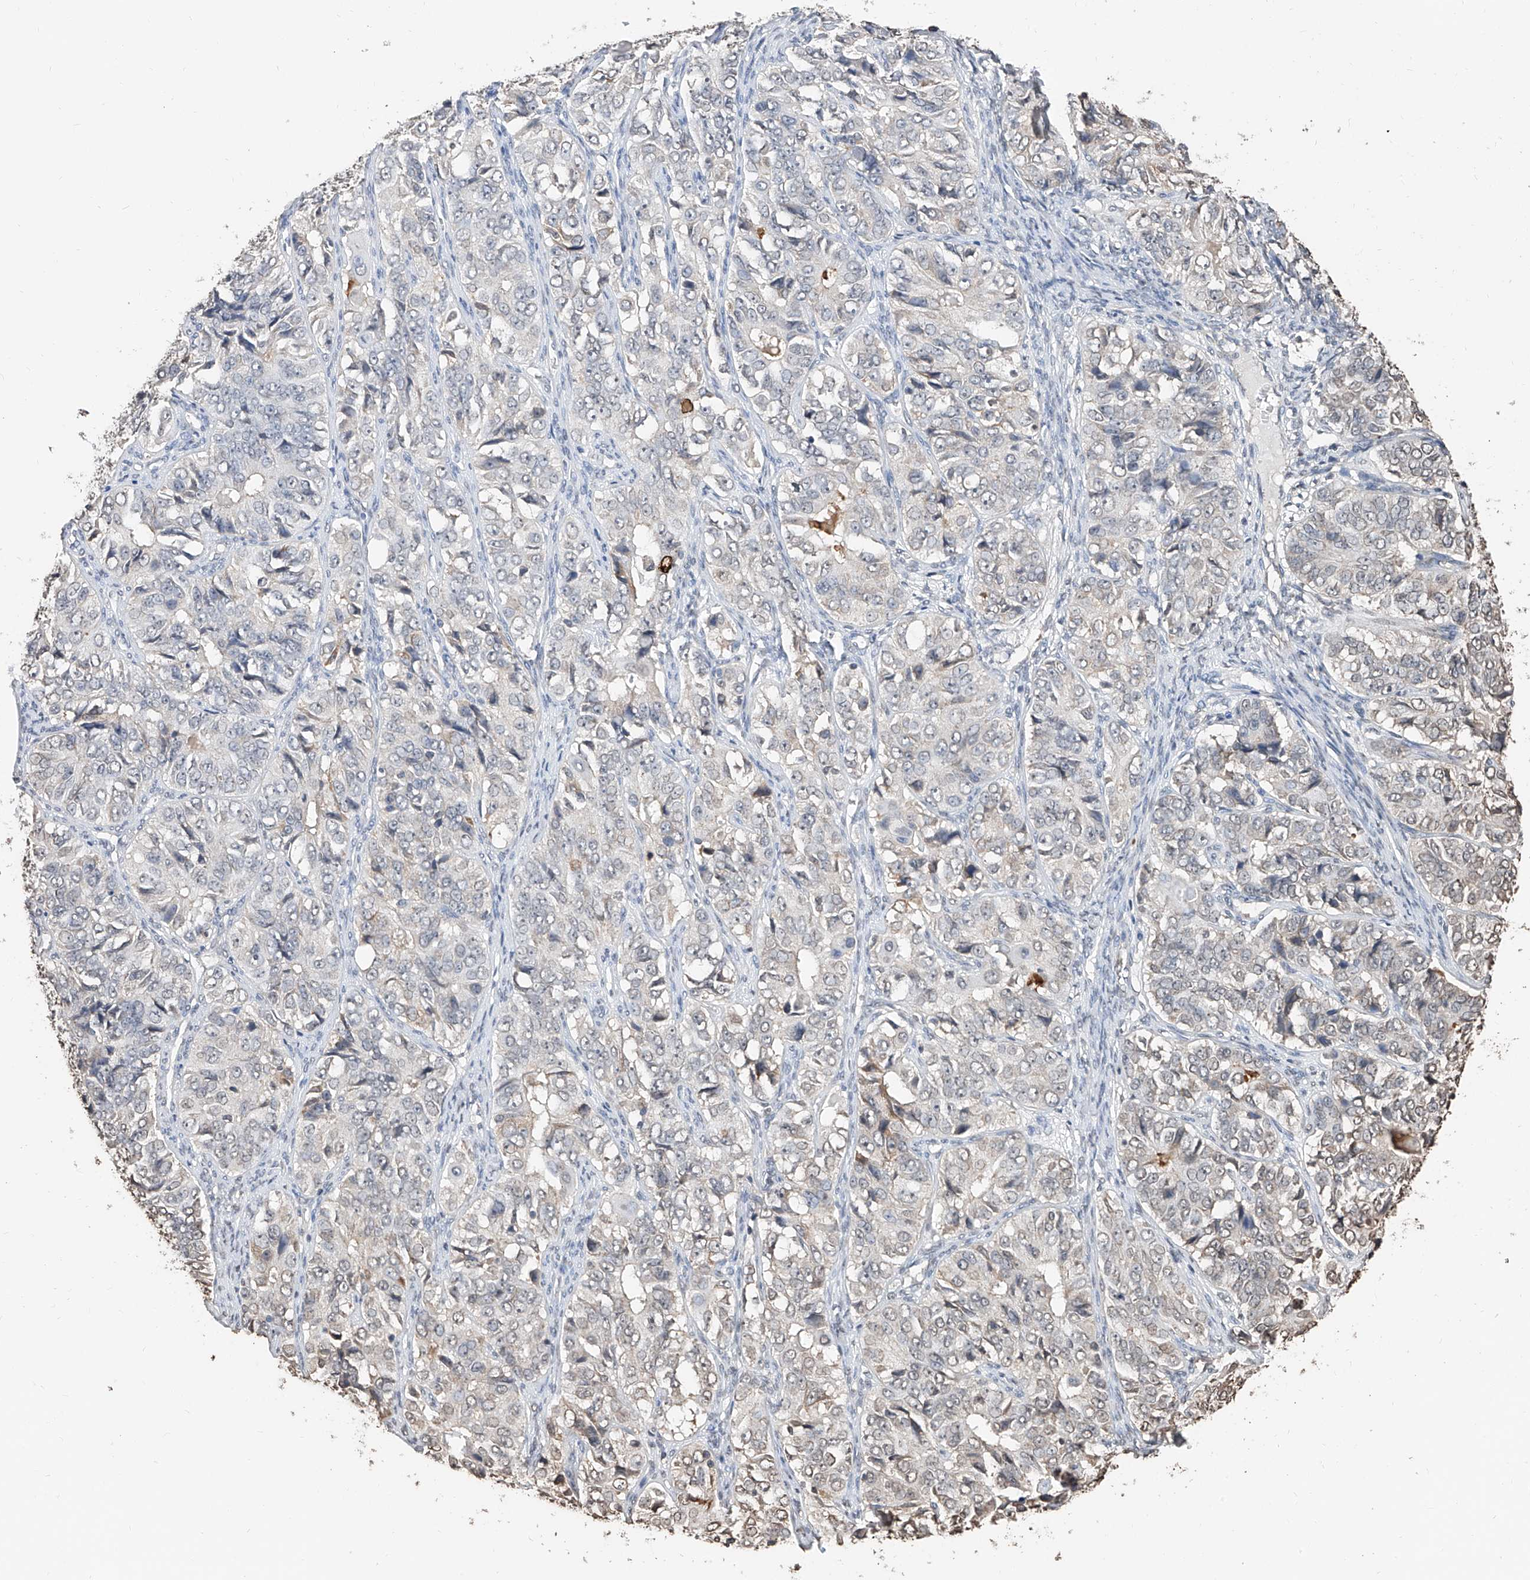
{"staining": {"intensity": "negative", "quantity": "none", "location": "none"}, "tissue": "ovarian cancer", "cell_type": "Tumor cells", "image_type": "cancer", "snomed": [{"axis": "morphology", "description": "Carcinoma, endometroid"}, {"axis": "topography", "description": "Ovary"}], "caption": "A photomicrograph of human ovarian cancer (endometroid carcinoma) is negative for staining in tumor cells.", "gene": "RP9", "patient": {"sex": "female", "age": 51}}